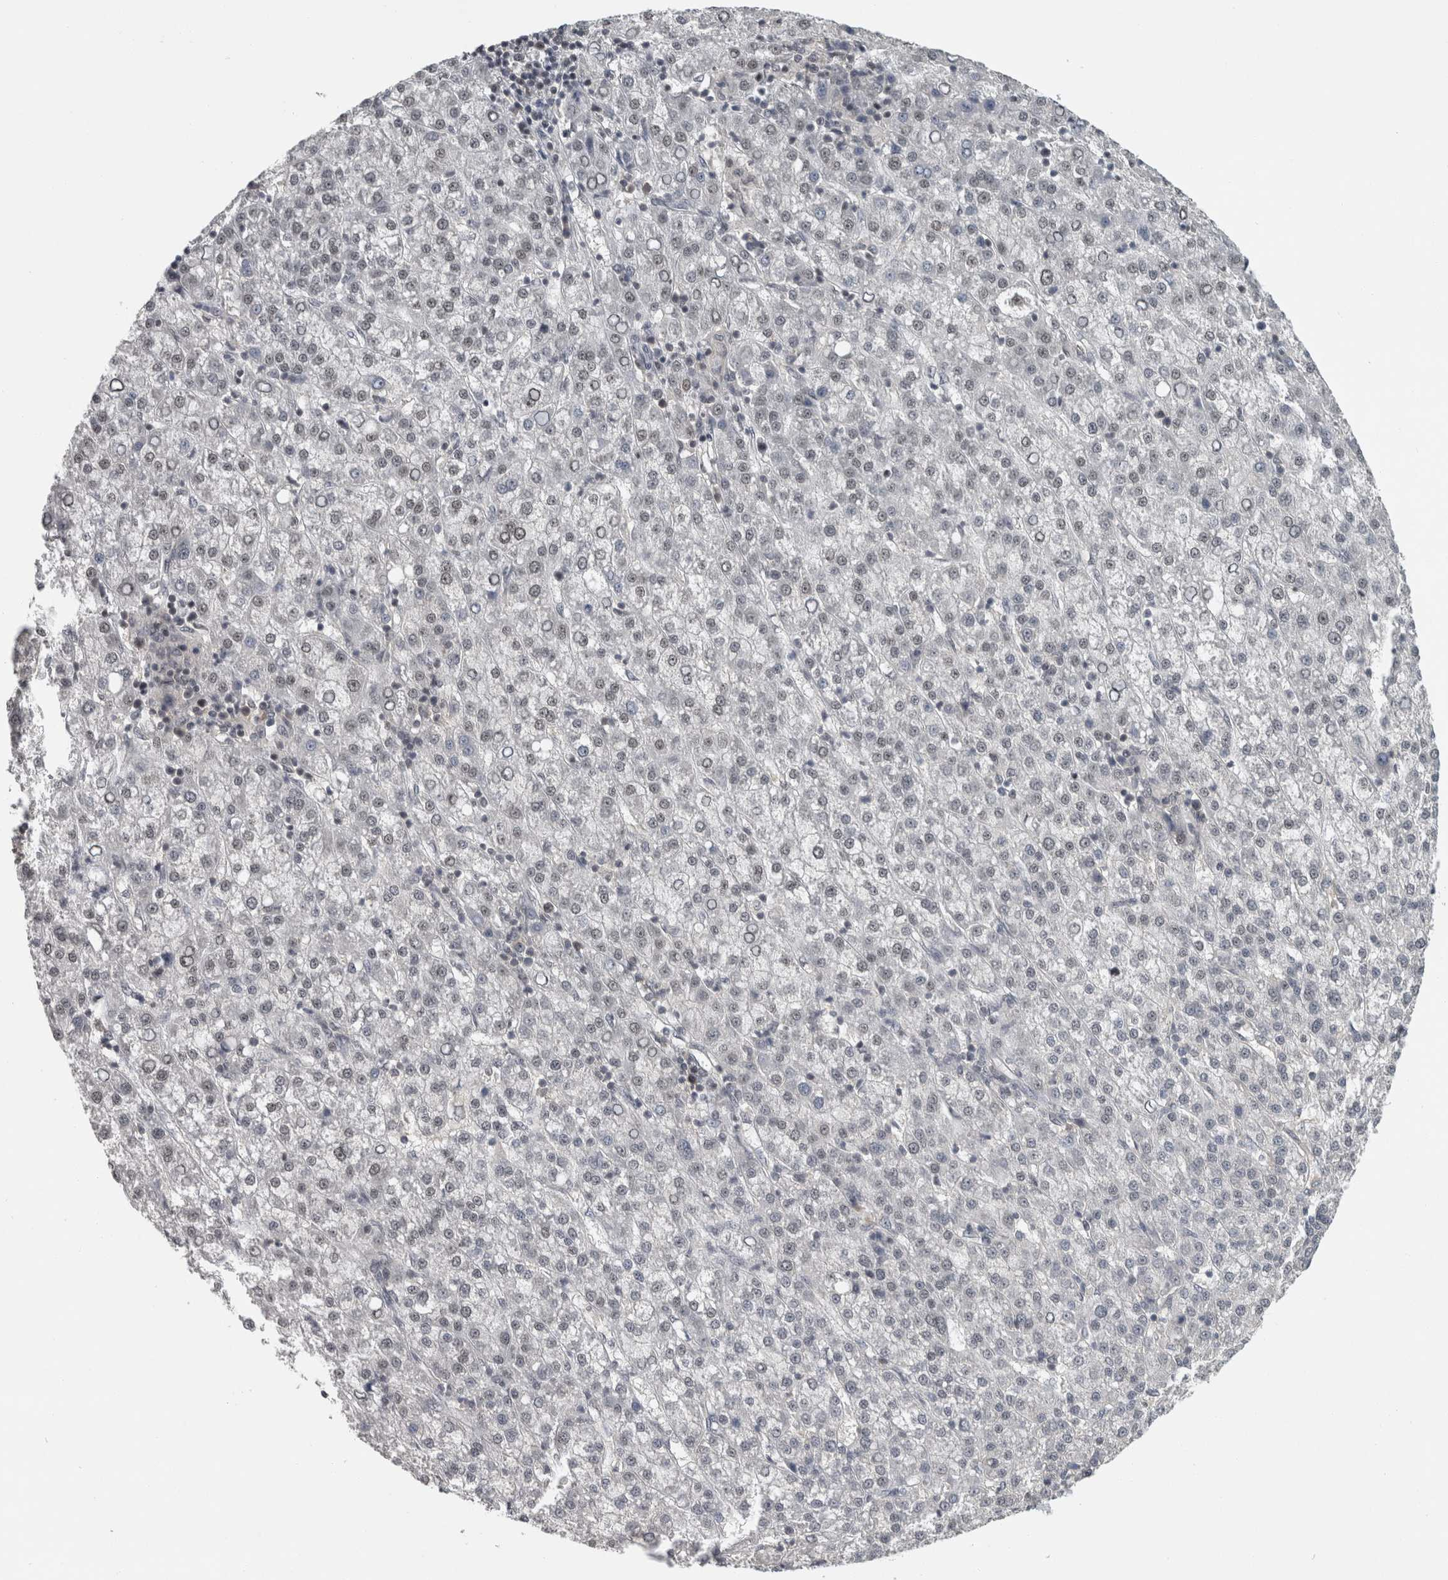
{"staining": {"intensity": "weak", "quantity": "<25%", "location": "nuclear"}, "tissue": "liver cancer", "cell_type": "Tumor cells", "image_type": "cancer", "snomed": [{"axis": "morphology", "description": "Carcinoma, Hepatocellular, NOS"}, {"axis": "topography", "description": "Liver"}], "caption": "This is an immunohistochemistry (IHC) image of liver cancer. There is no positivity in tumor cells.", "gene": "RBM28", "patient": {"sex": "female", "age": 58}}